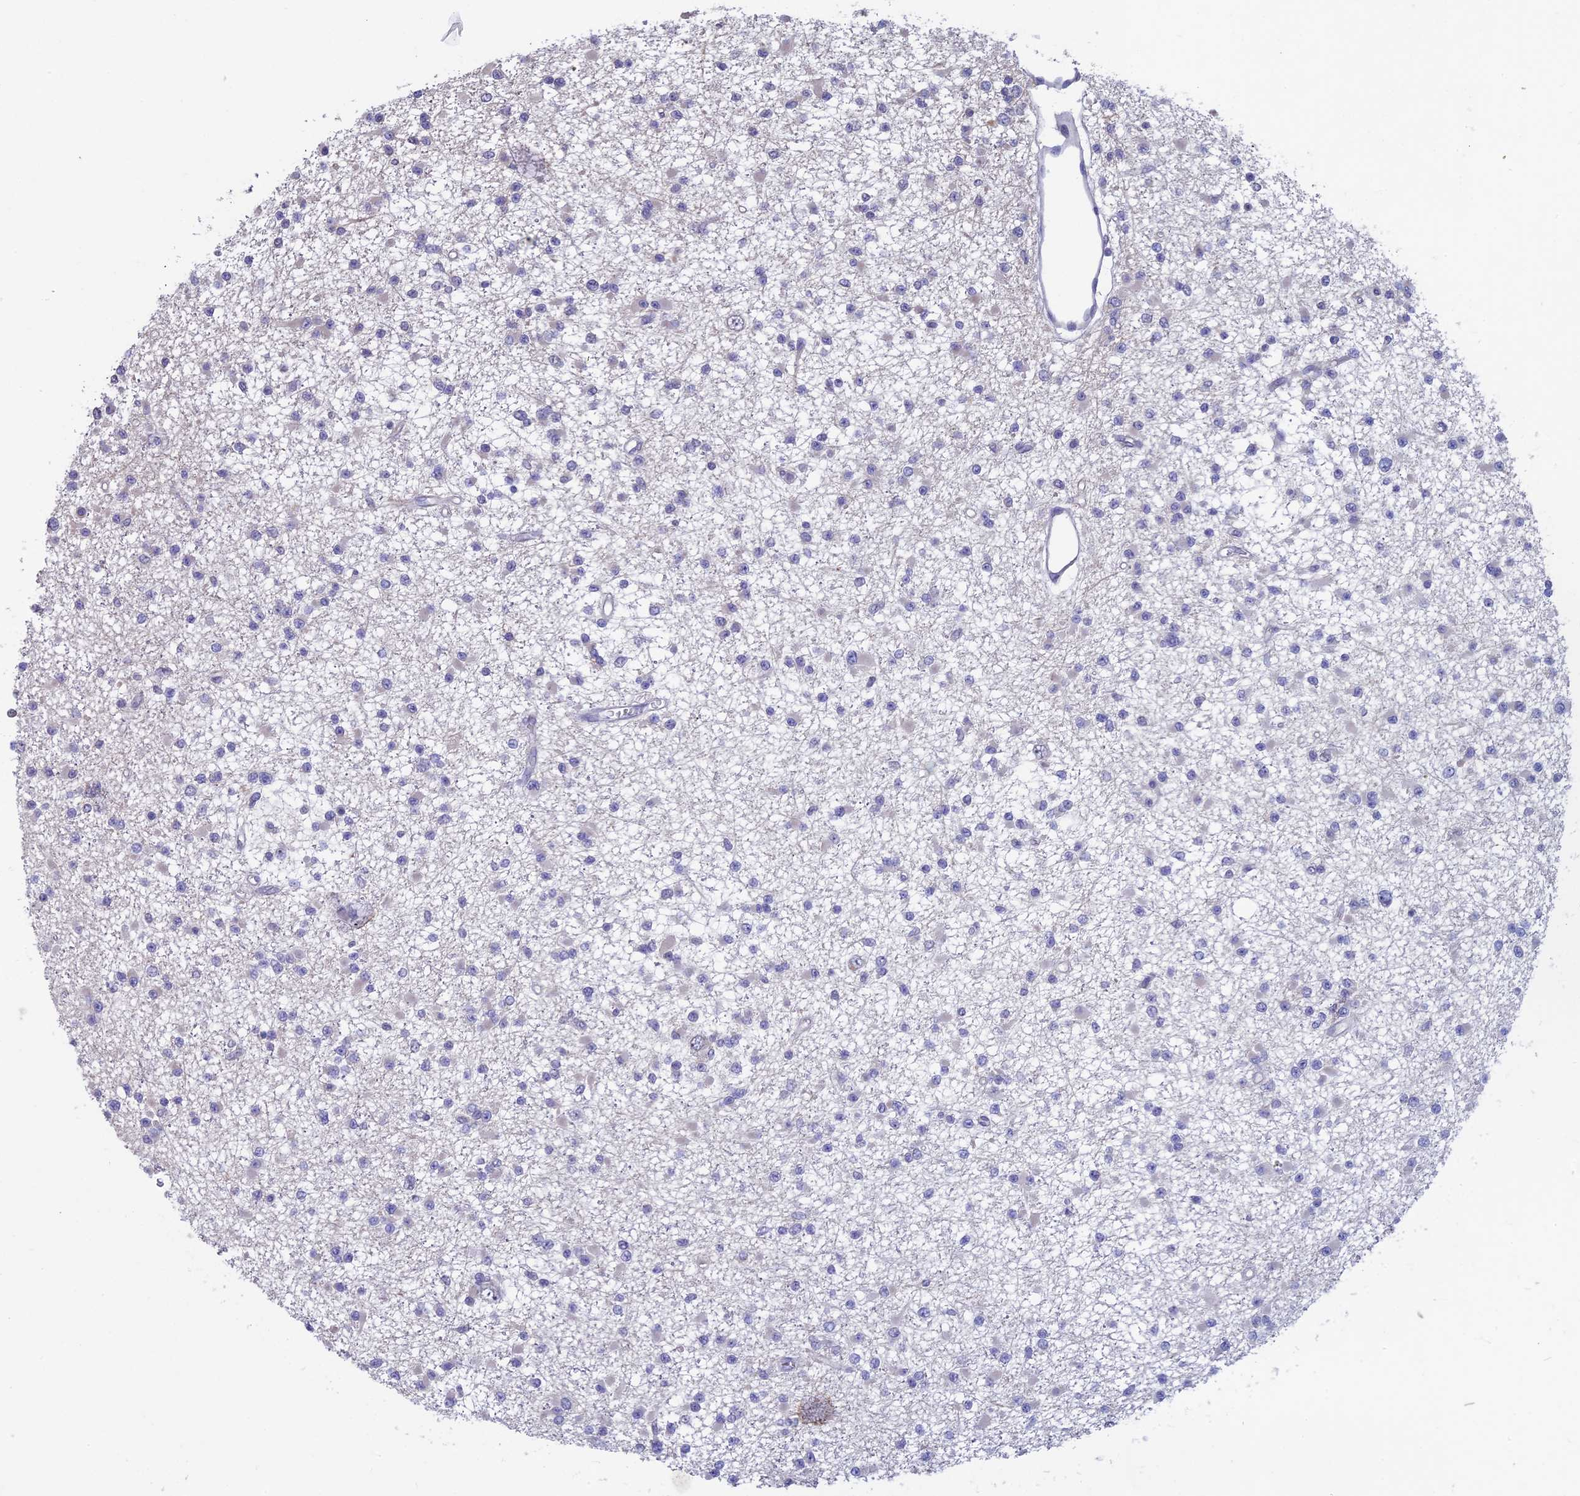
{"staining": {"intensity": "negative", "quantity": "none", "location": "none"}, "tissue": "glioma", "cell_type": "Tumor cells", "image_type": "cancer", "snomed": [{"axis": "morphology", "description": "Glioma, malignant, Low grade"}, {"axis": "topography", "description": "Brain"}], "caption": "Immunohistochemistry (IHC) micrograph of human glioma stained for a protein (brown), which demonstrates no staining in tumor cells.", "gene": "SPIRE1", "patient": {"sex": "female", "age": 22}}